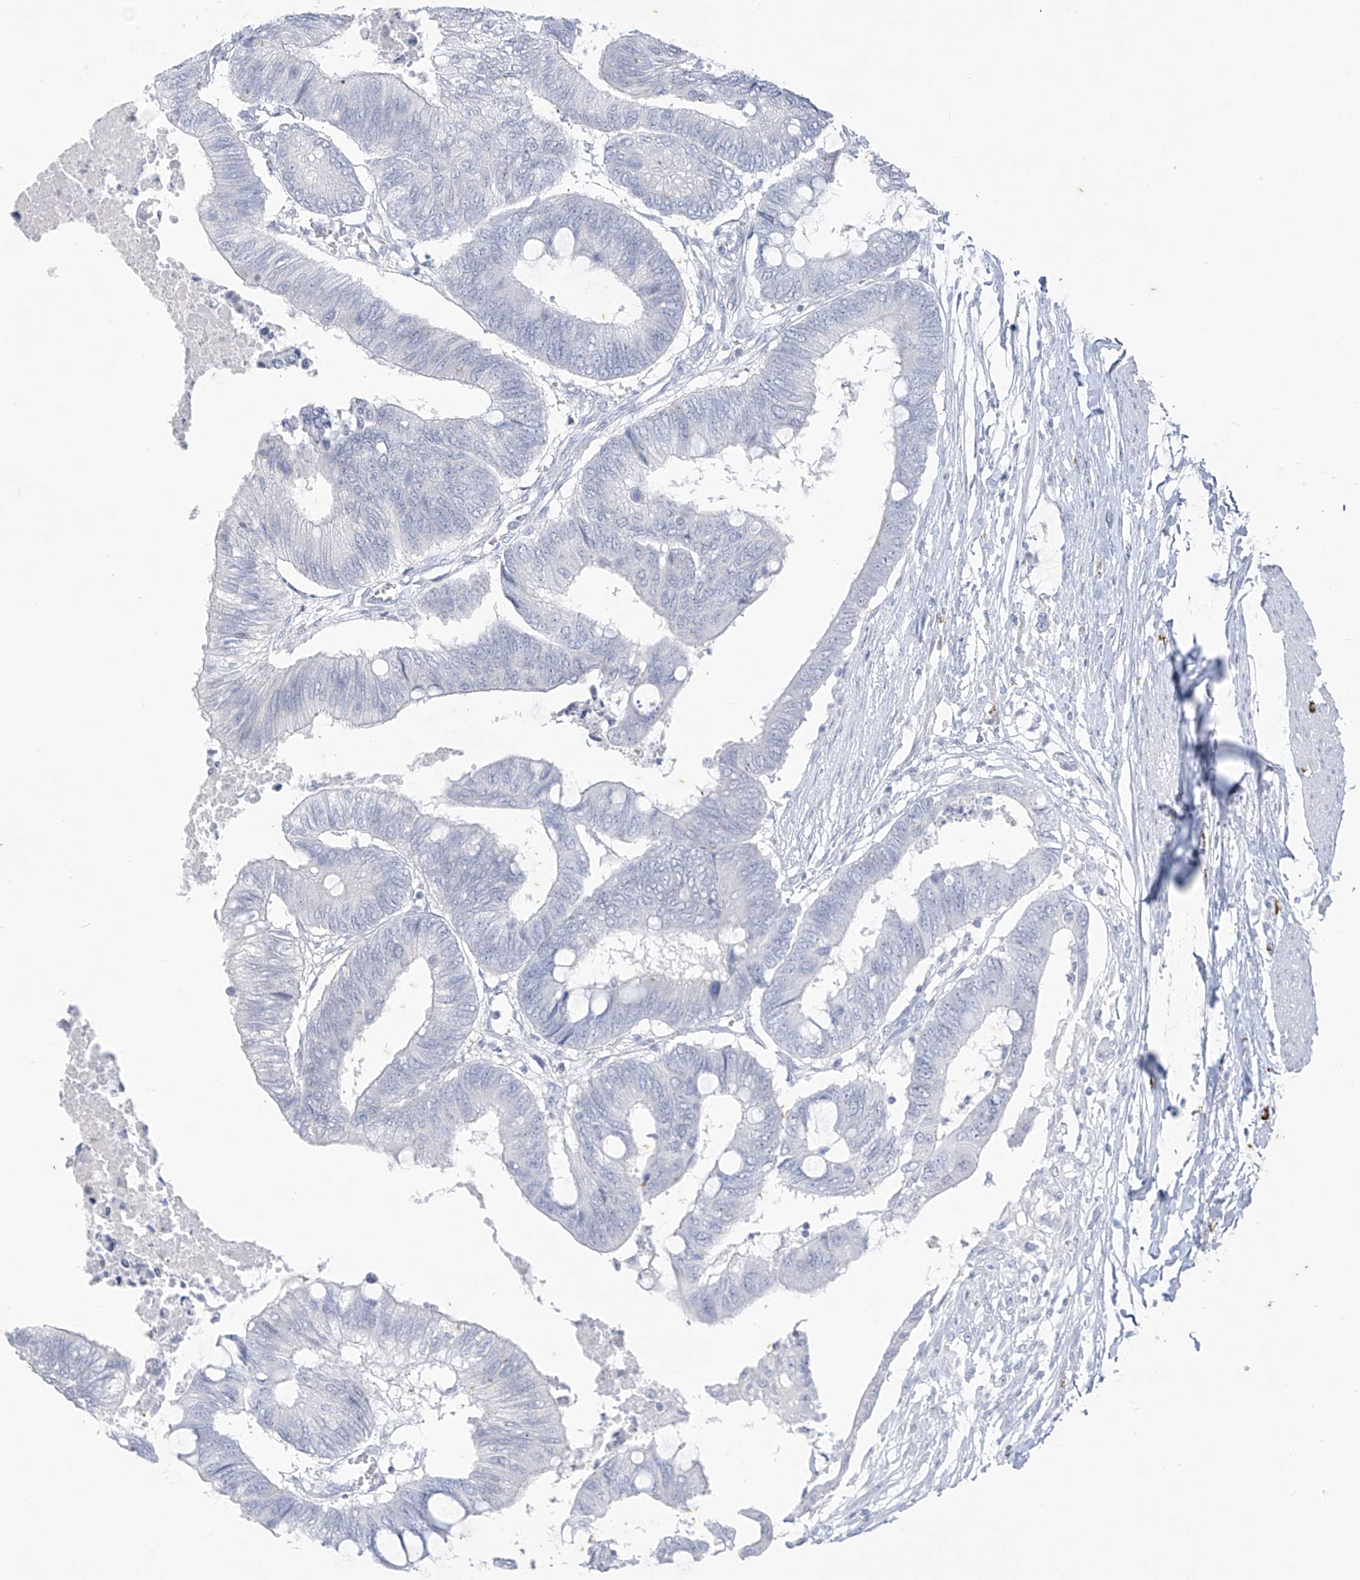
{"staining": {"intensity": "negative", "quantity": "none", "location": "none"}, "tissue": "colorectal cancer", "cell_type": "Tumor cells", "image_type": "cancer", "snomed": [{"axis": "morphology", "description": "Normal tissue, NOS"}, {"axis": "morphology", "description": "Adenocarcinoma, NOS"}, {"axis": "topography", "description": "Rectum"}, {"axis": "topography", "description": "Peripheral nerve tissue"}], "caption": "Colorectal adenocarcinoma stained for a protein using IHC displays no expression tumor cells.", "gene": "CX3CR1", "patient": {"sex": "male", "age": 92}}